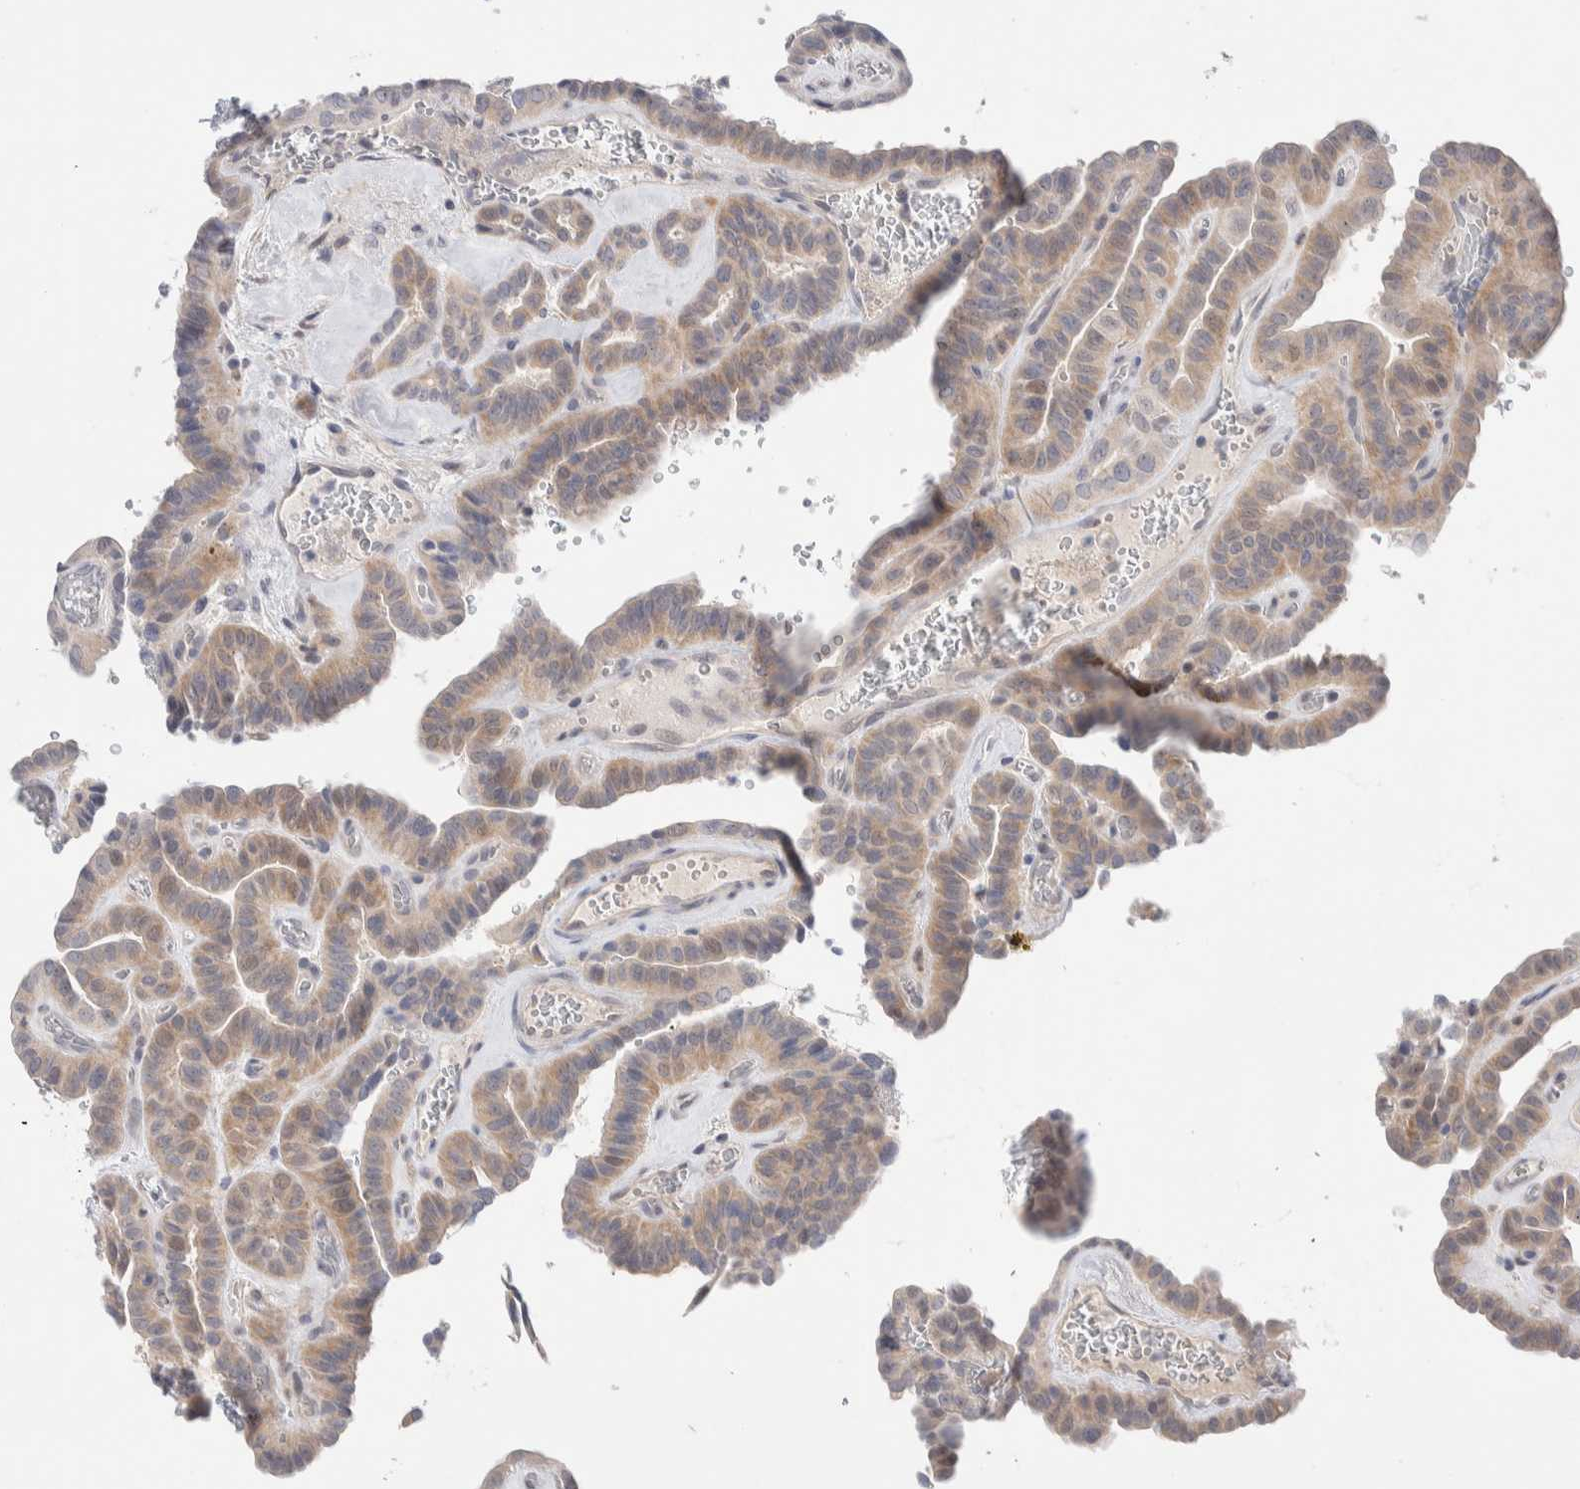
{"staining": {"intensity": "moderate", "quantity": "25%-75%", "location": "cytoplasmic/membranous"}, "tissue": "thyroid cancer", "cell_type": "Tumor cells", "image_type": "cancer", "snomed": [{"axis": "morphology", "description": "Papillary adenocarcinoma, NOS"}, {"axis": "topography", "description": "Thyroid gland"}], "caption": "Immunohistochemistry (IHC) histopathology image of human thyroid papillary adenocarcinoma stained for a protein (brown), which demonstrates medium levels of moderate cytoplasmic/membranous positivity in approximately 25%-75% of tumor cells.", "gene": "DNAJB6", "patient": {"sex": "male", "age": 77}}